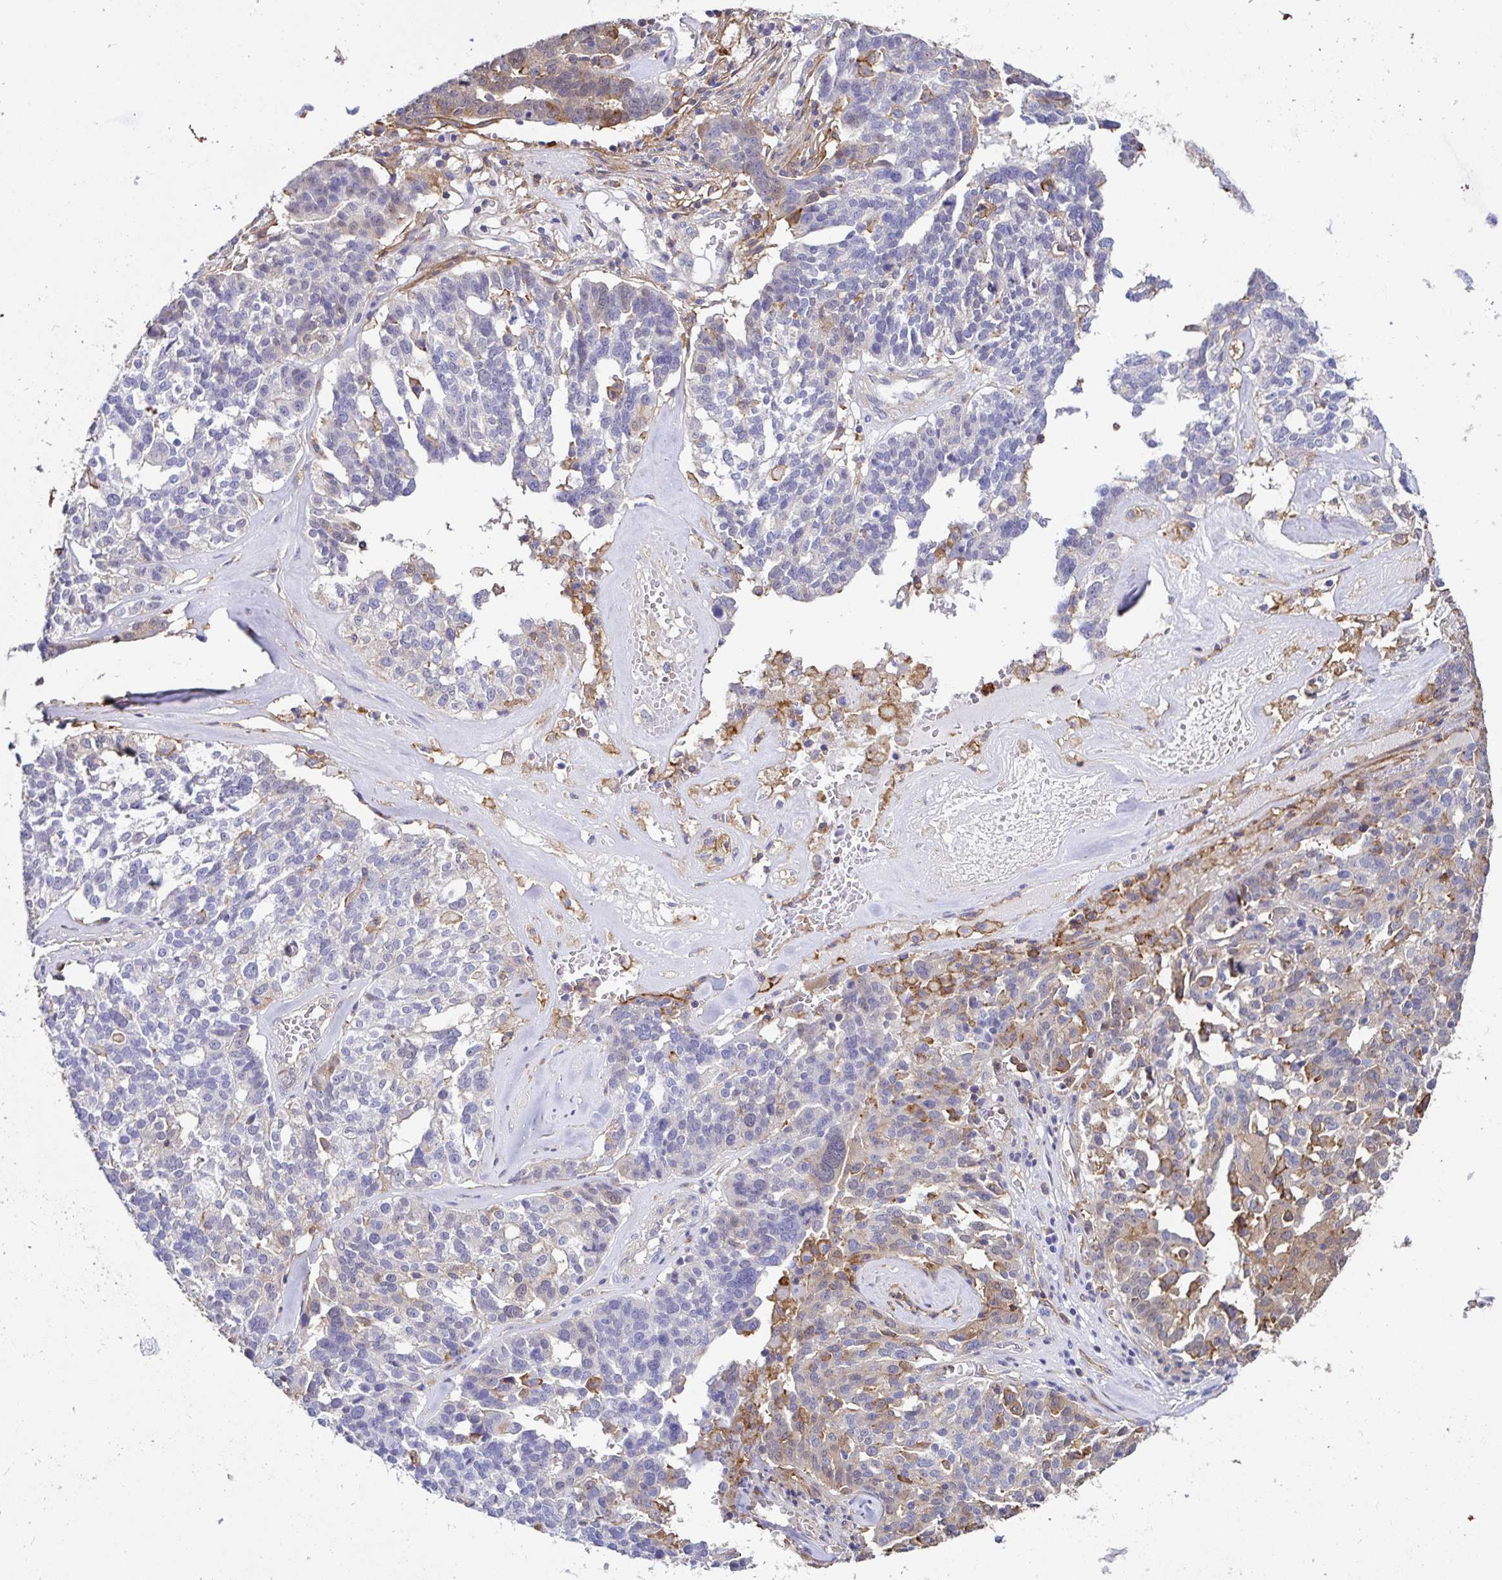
{"staining": {"intensity": "weak", "quantity": "<25%", "location": "cytoplasmic/membranous"}, "tissue": "ovarian cancer", "cell_type": "Tumor cells", "image_type": "cancer", "snomed": [{"axis": "morphology", "description": "Cystadenocarcinoma, serous, NOS"}, {"axis": "topography", "description": "Ovary"}], "caption": "The IHC image has no significant expression in tumor cells of ovarian cancer tissue.", "gene": "ANXA2", "patient": {"sex": "female", "age": 59}}